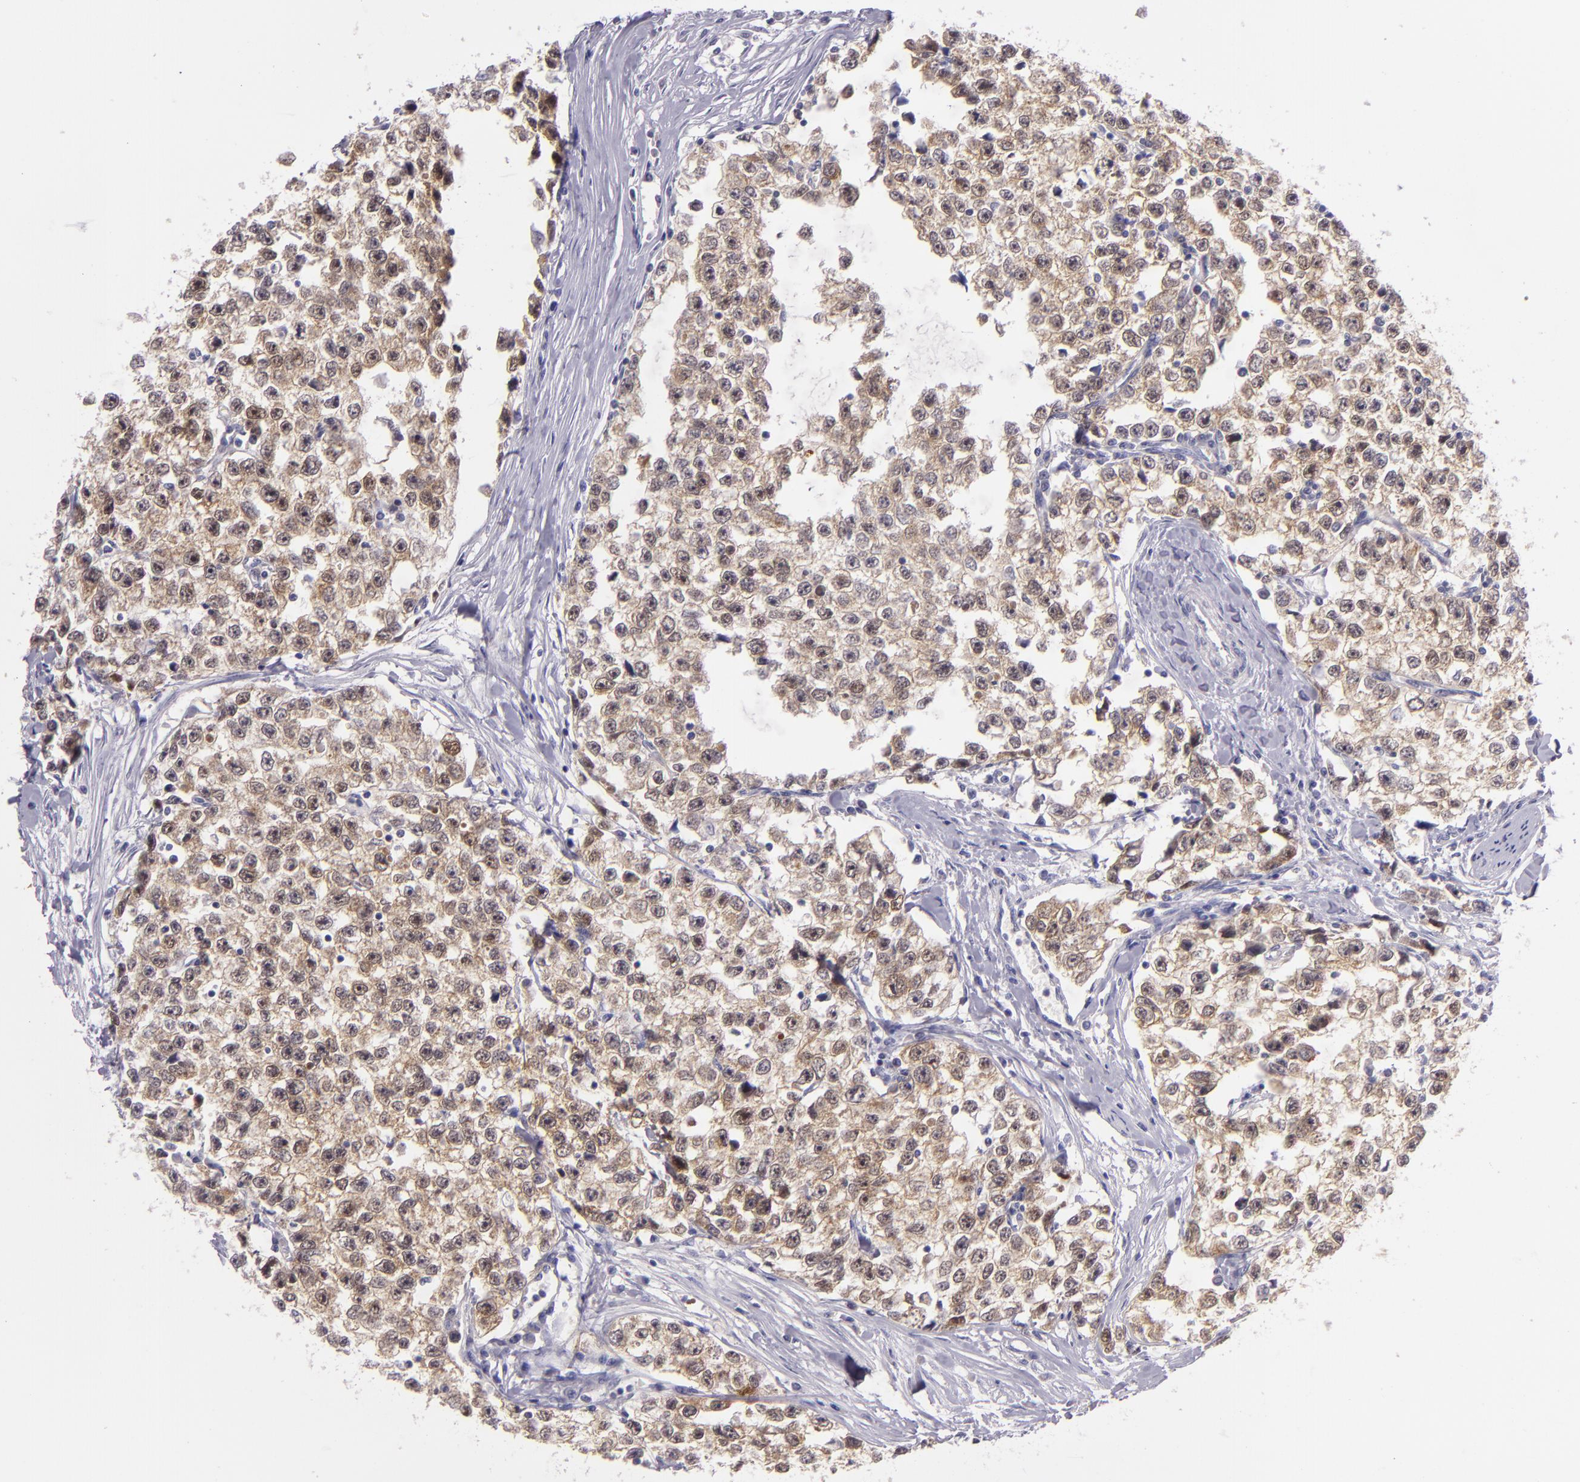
{"staining": {"intensity": "moderate", "quantity": "25%-75%", "location": "cytoplasmic/membranous,nuclear"}, "tissue": "testis cancer", "cell_type": "Tumor cells", "image_type": "cancer", "snomed": [{"axis": "morphology", "description": "Seminoma, NOS"}, {"axis": "morphology", "description": "Carcinoma, Embryonal, NOS"}, {"axis": "topography", "description": "Testis"}], "caption": "A brown stain highlights moderate cytoplasmic/membranous and nuclear positivity of a protein in testis seminoma tumor cells.", "gene": "CSE1L", "patient": {"sex": "male", "age": 30}}